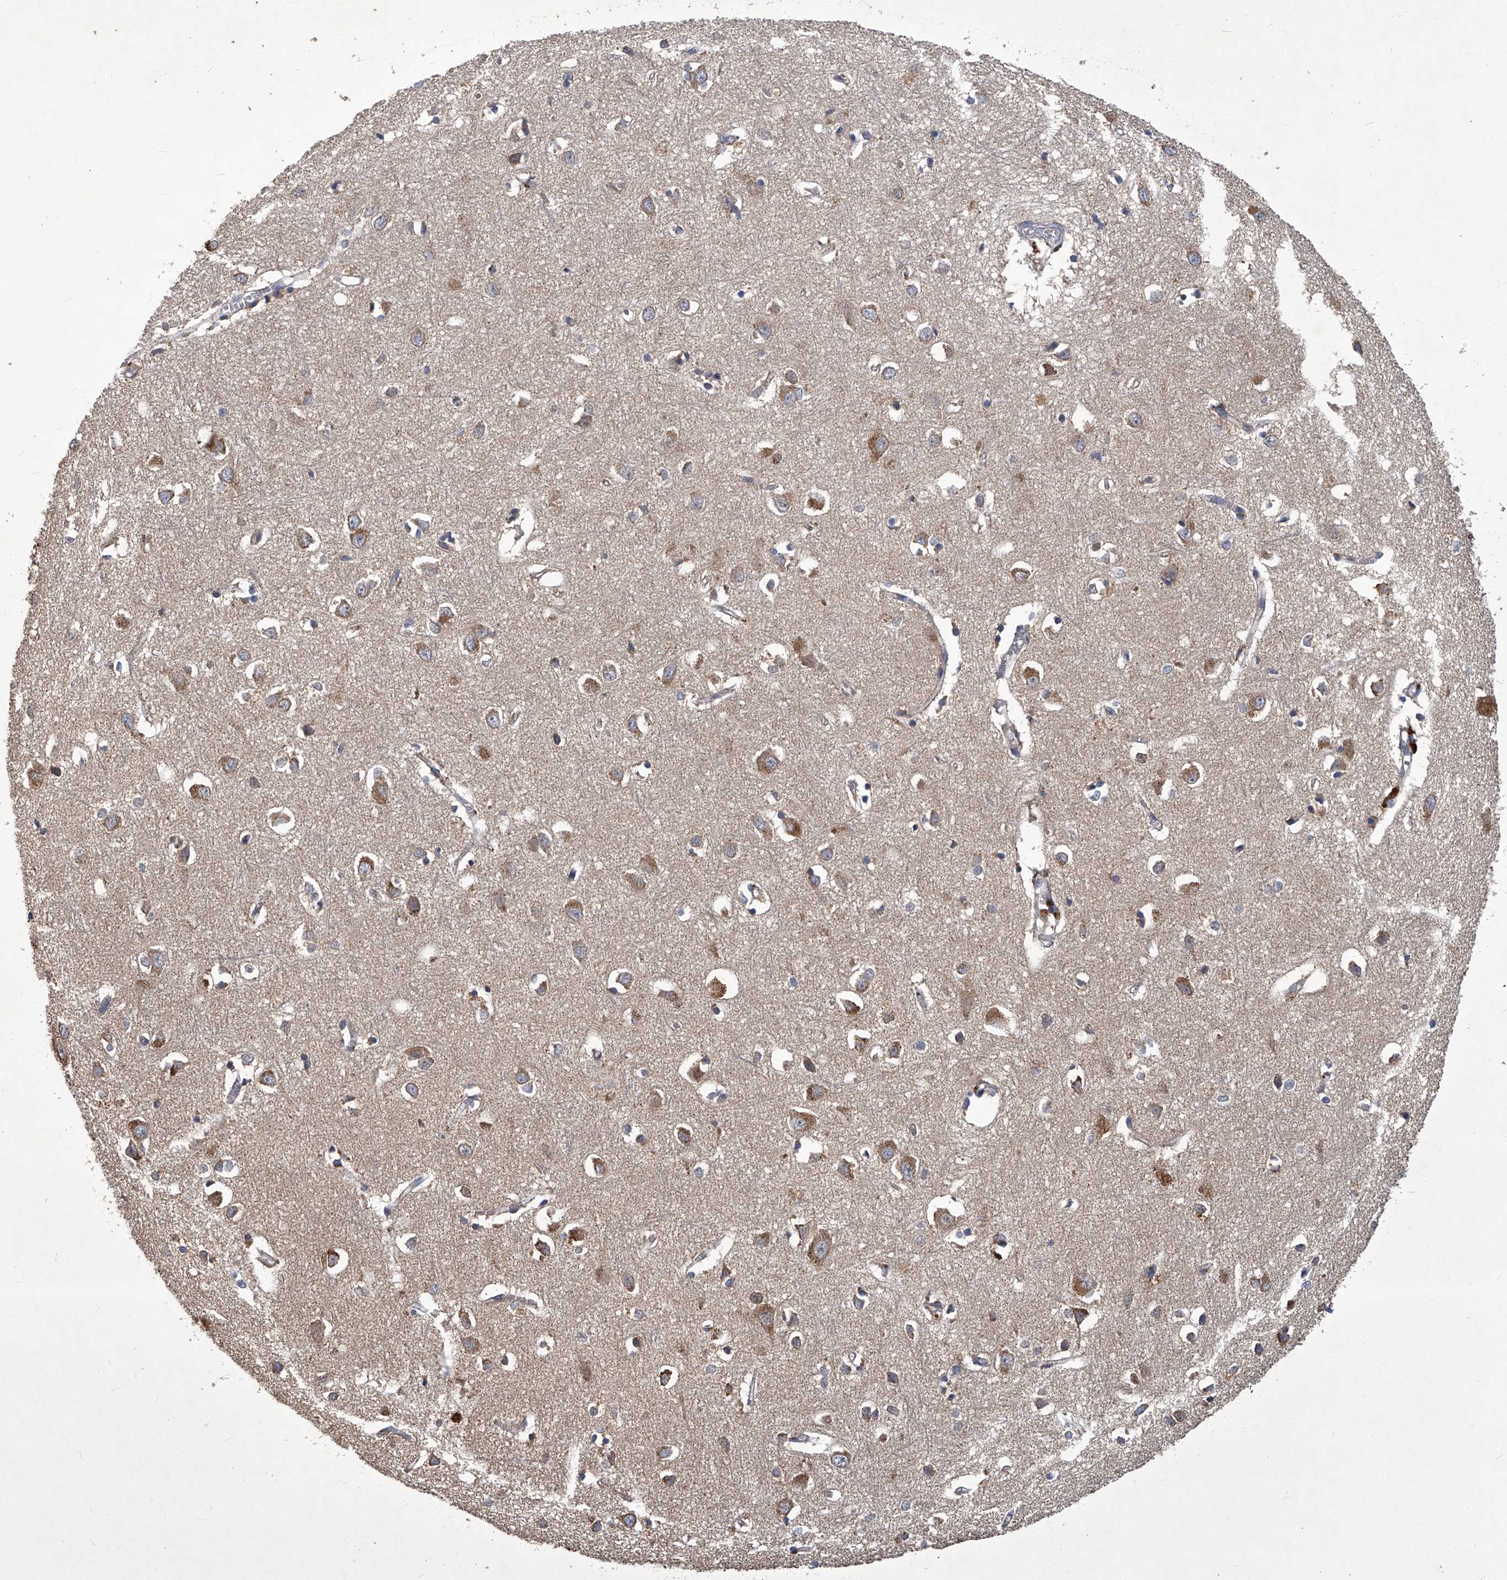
{"staining": {"intensity": "weak", "quantity": ">75%", "location": "cytoplasmic/membranous"}, "tissue": "cerebral cortex", "cell_type": "Endothelial cells", "image_type": "normal", "snomed": [{"axis": "morphology", "description": "Normal tissue, NOS"}, {"axis": "topography", "description": "Cerebral cortex"}], "caption": "Weak cytoplasmic/membranous positivity for a protein is appreciated in approximately >75% of endothelial cells of unremarkable cerebral cortex using immunohistochemistry (IHC).", "gene": "TNFRSF13B", "patient": {"sex": "female", "age": 64}}